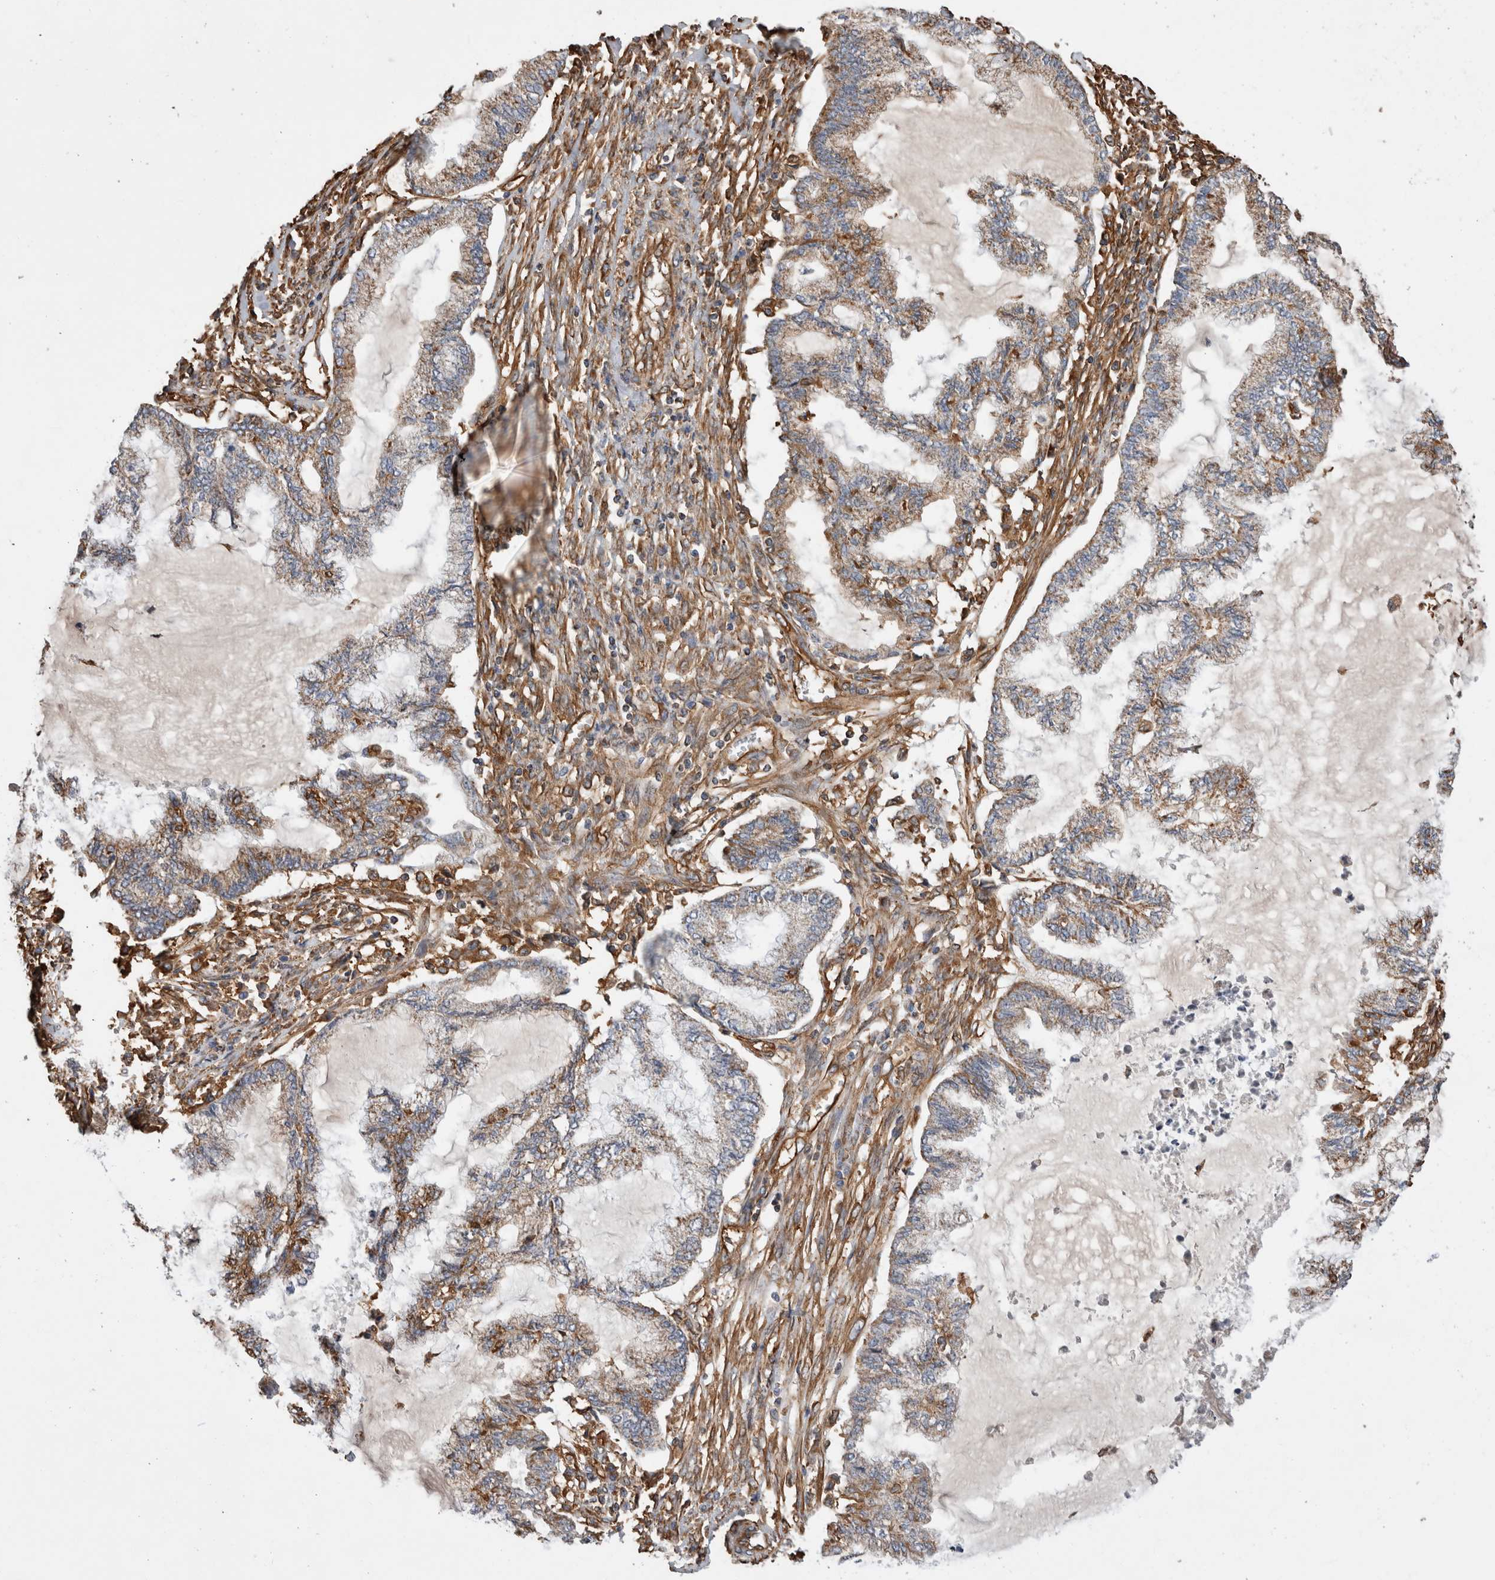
{"staining": {"intensity": "moderate", "quantity": "25%-75%", "location": "cytoplasmic/membranous"}, "tissue": "endometrial cancer", "cell_type": "Tumor cells", "image_type": "cancer", "snomed": [{"axis": "morphology", "description": "Adenocarcinoma, NOS"}, {"axis": "topography", "description": "Endometrium"}], "caption": "Endometrial cancer (adenocarcinoma) was stained to show a protein in brown. There is medium levels of moderate cytoplasmic/membranous staining in approximately 25%-75% of tumor cells.", "gene": "ZNF397", "patient": {"sex": "female", "age": 86}}